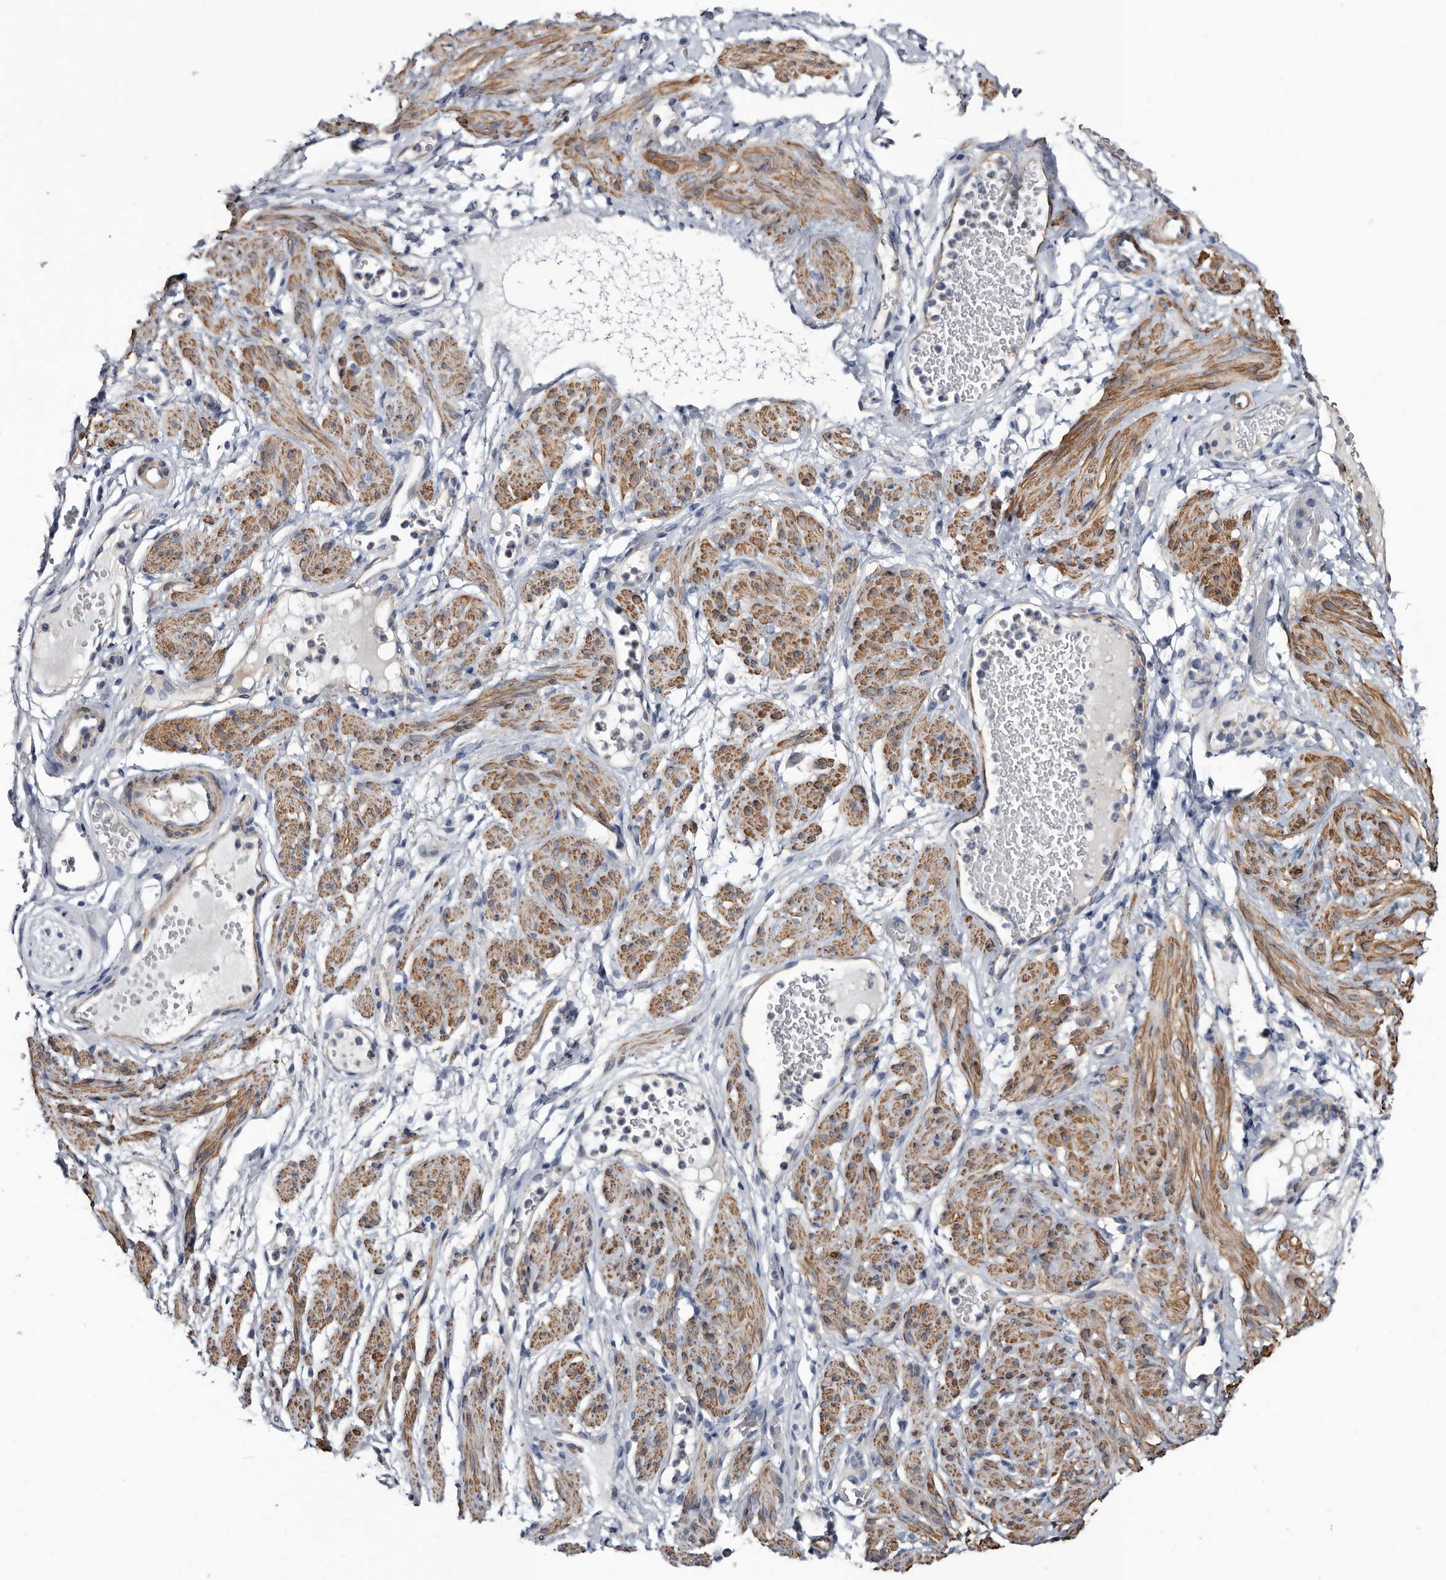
{"staining": {"intensity": "negative", "quantity": "none", "location": "none"}, "tissue": "adipose tissue", "cell_type": "Adipocytes", "image_type": "normal", "snomed": [{"axis": "morphology", "description": "Normal tissue, NOS"}, {"axis": "topography", "description": "Smooth muscle"}, {"axis": "topography", "description": "Peripheral nerve tissue"}], "caption": "The photomicrograph demonstrates no significant staining in adipocytes of adipose tissue.", "gene": "IARS1", "patient": {"sex": "female", "age": 39}}